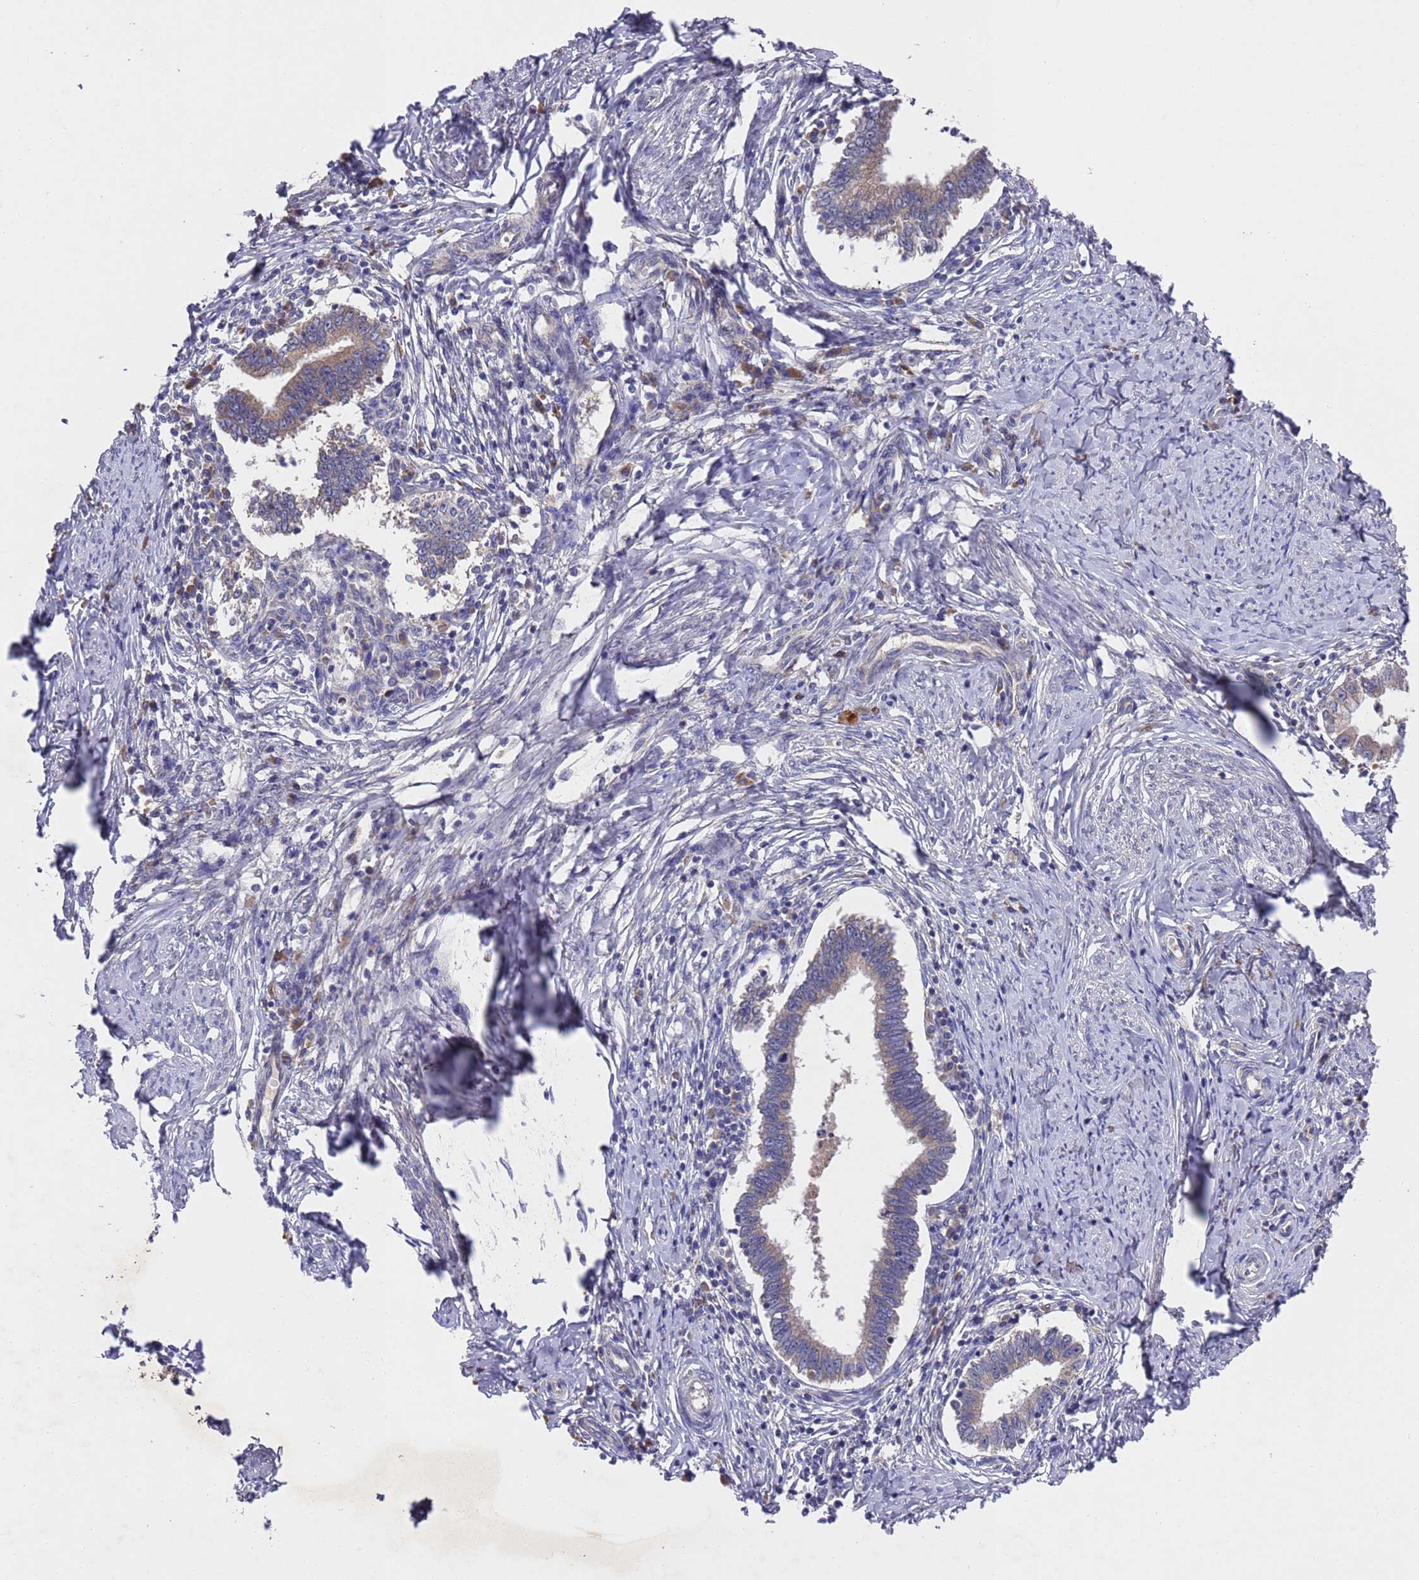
{"staining": {"intensity": "weak", "quantity": "25%-75%", "location": "cytoplasmic/membranous"}, "tissue": "cervical cancer", "cell_type": "Tumor cells", "image_type": "cancer", "snomed": [{"axis": "morphology", "description": "Adenocarcinoma, NOS"}, {"axis": "topography", "description": "Cervix"}], "caption": "Cervical cancer (adenocarcinoma) stained for a protein demonstrates weak cytoplasmic/membranous positivity in tumor cells. Nuclei are stained in blue.", "gene": "DCAF12L2", "patient": {"sex": "female", "age": 36}}